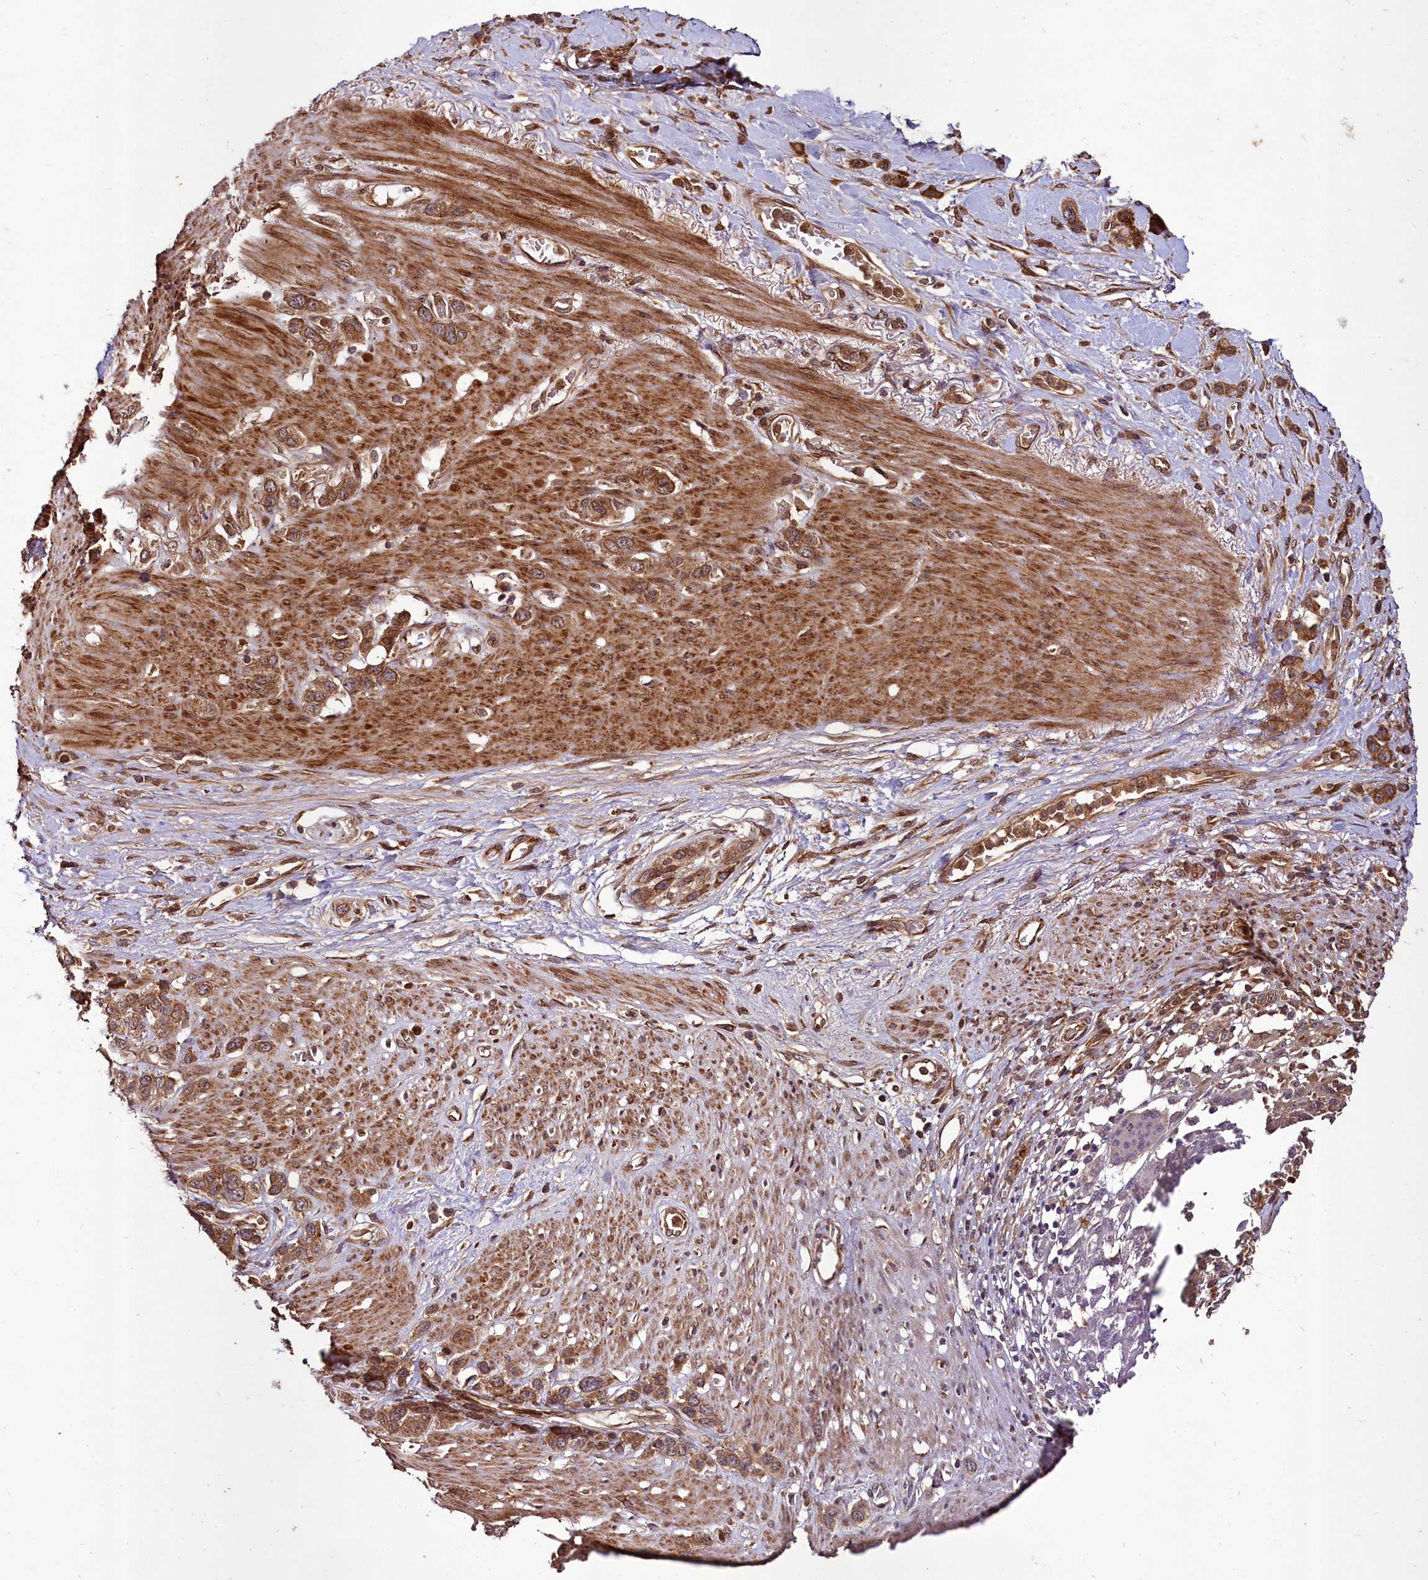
{"staining": {"intensity": "moderate", "quantity": ">75%", "location": "cytoplasmic/membranous,nuclear"}, "tissue": "stomach cancer", "cell_type": "Tumor cells", "image_type": "cancer", "snomed": [{"axis": "morphology", "description": "Adenocarcinoma, NOS"}, {"axis": "morphology", "description": "Adenocarcinoma, High grade"}, {"axis": "topography", "description": "Stomach, upper"}, {"axis": "topography", "description": "Stomach, lower"}], "caption": "Immunohistochemistry of human stomach adenocarcinoma shows medium levels of moderate cytoplasmic/membranous and nuclear positivity in about >75% of tumor cells. (brown staining indicates protein expression, while blue staining denotes nuclei).", "gene": "DCP1B", "patient": {"sex": "female", "age": 65}}